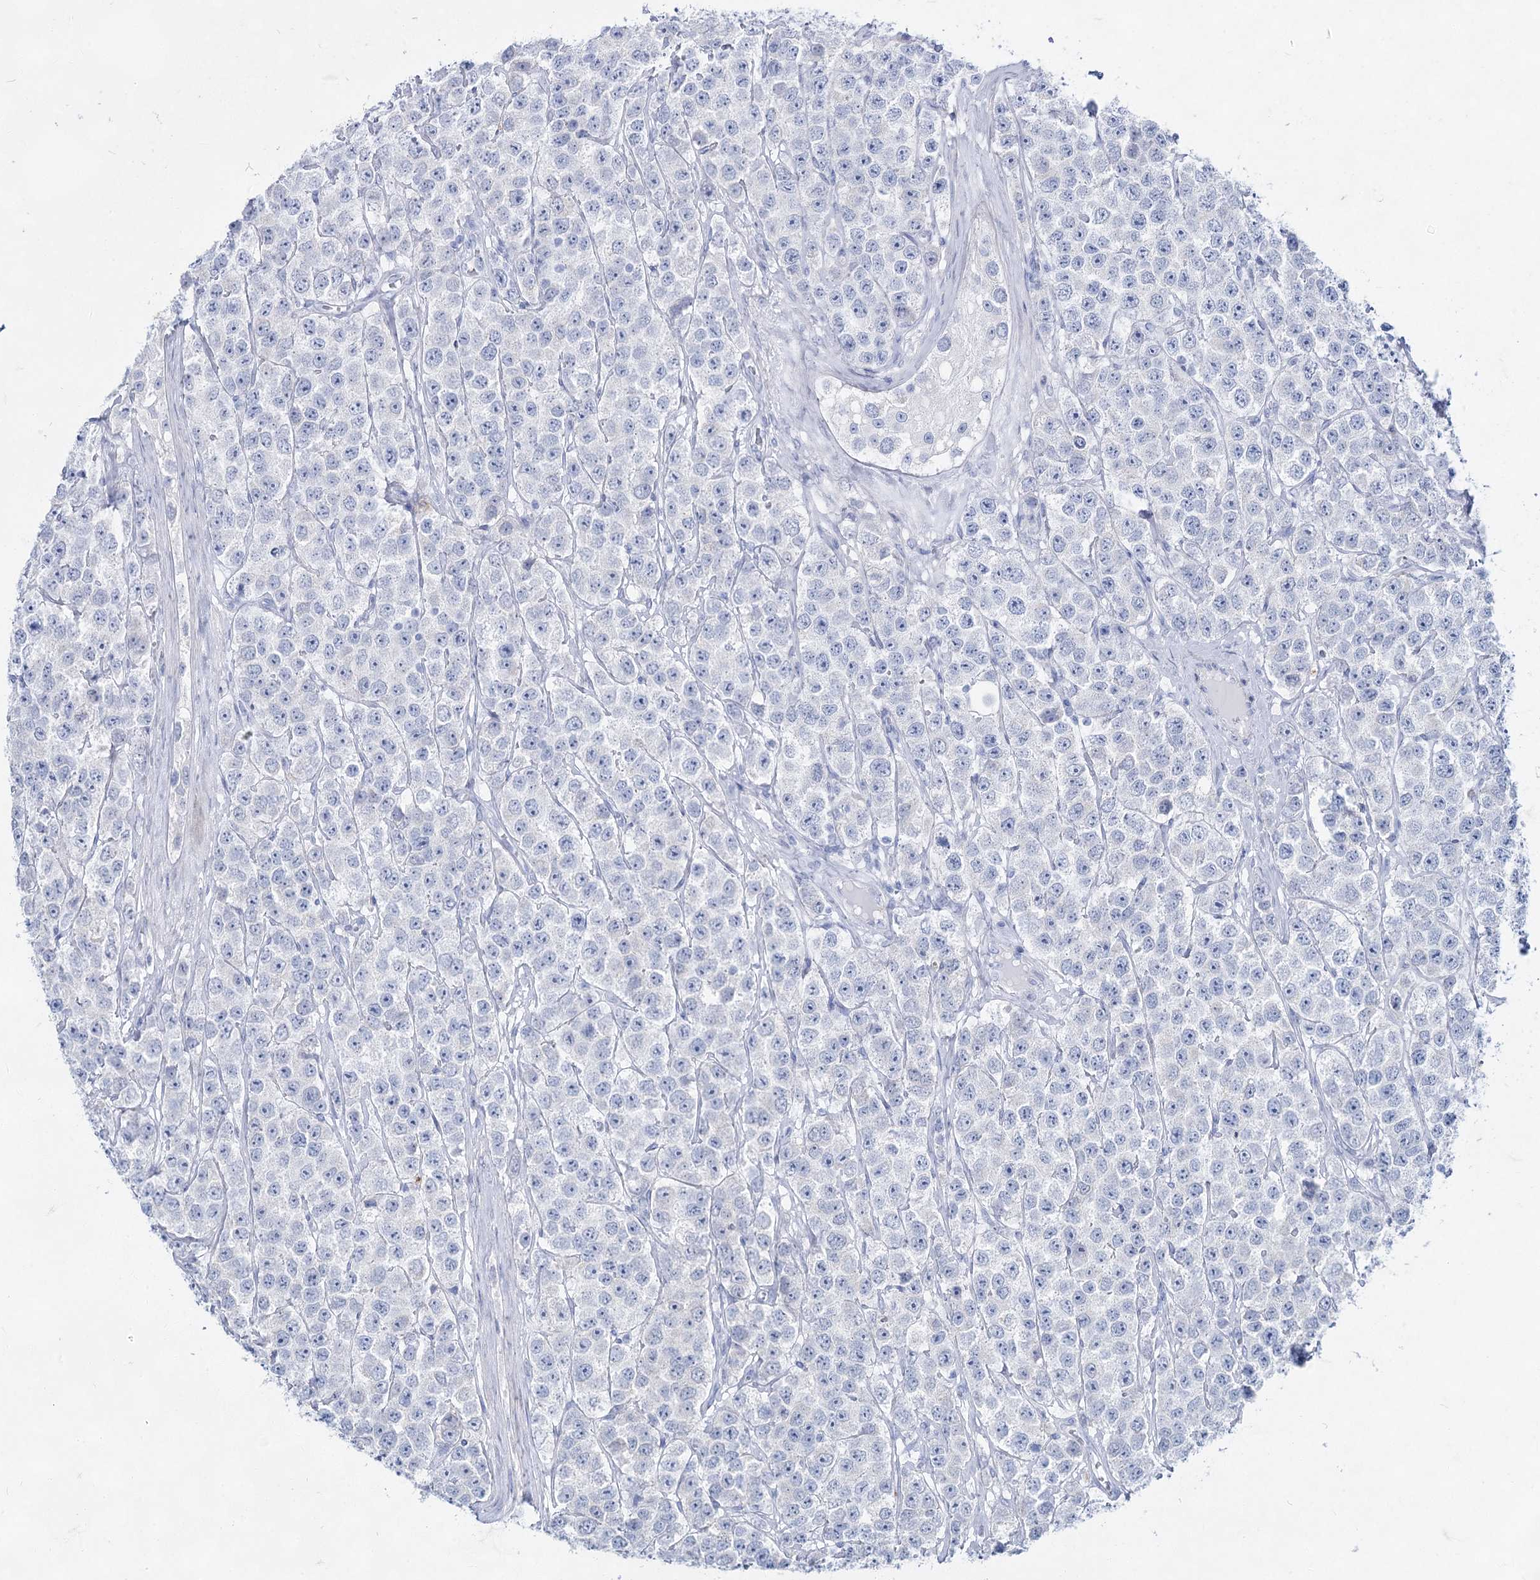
{"staining": {"intensity": "negative", "quantity": "none", "location": "none"}, "tissue": "testis cancer", "cell_type": "Tumor cells", "image_type": "cancer", "snomed": [{"axis": "morphology", "description": "Seminoma, NOS"}, {"axis": "topography", "description": "Testis"}], "caption": "Photomicrograph shows no protein staining in tumor cells of testis seminoma tissue.", "gene": "ACRV1", "patient": {"sex": "male", "age": 28}}